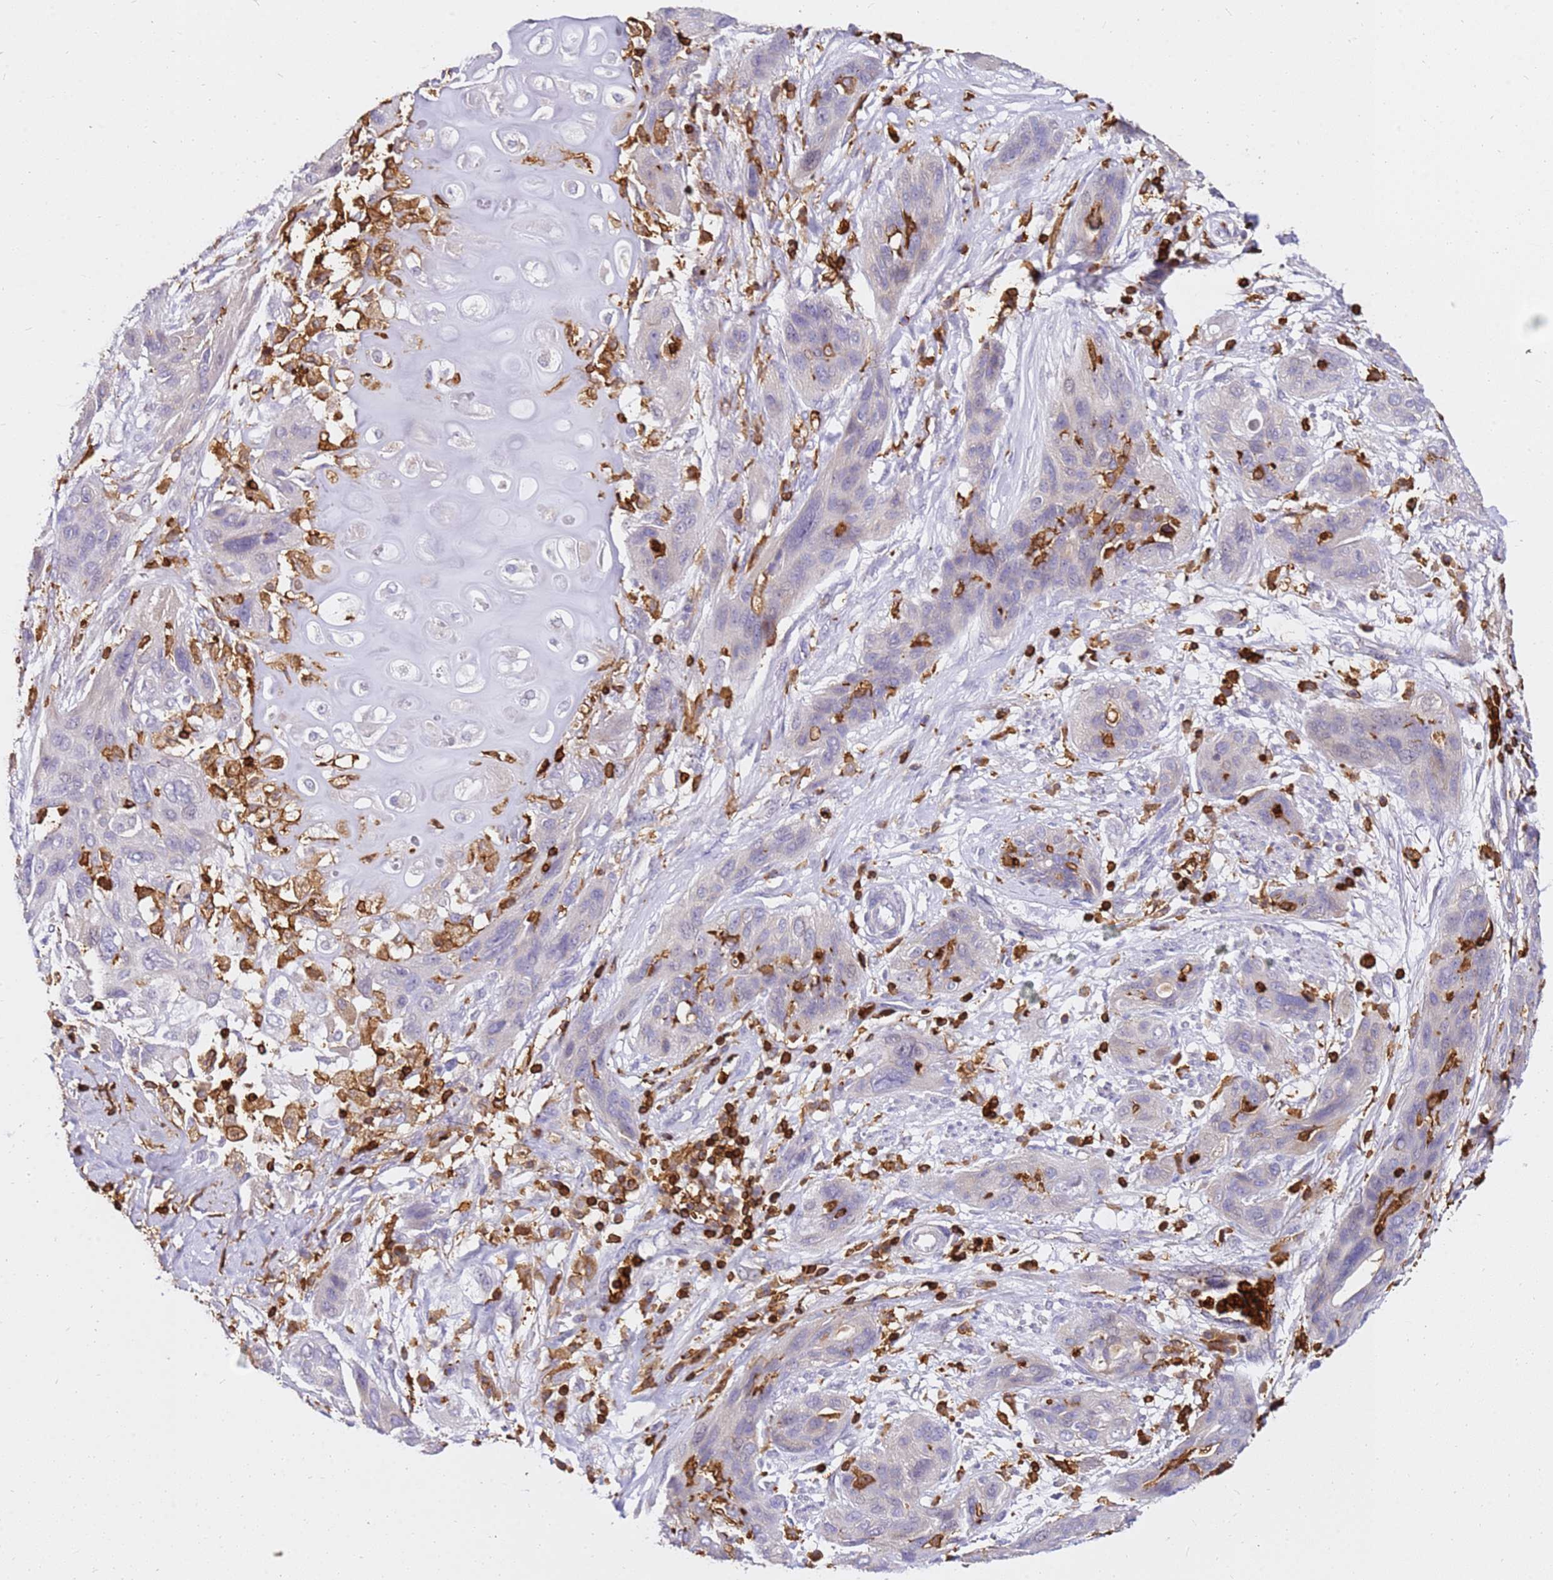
{"staining": {"intensity": "negative", "quantity": "none", "location": "none"}, "tissue": "lung cancer", "cell_type": "Tumor cells", "image_type": "cancer", "snomed": [{"axis": "morphology", "description": "Squamous cell carcinoma, NOS"}, {"axis": "topography", "description": "Lung"}], "caption": "An image of lung squamous cell carcinoma stained for a protein displays no brown staining in tumor cells.", "gene": "CORO1A", "patient": {"sex": "female", "age": 70}}